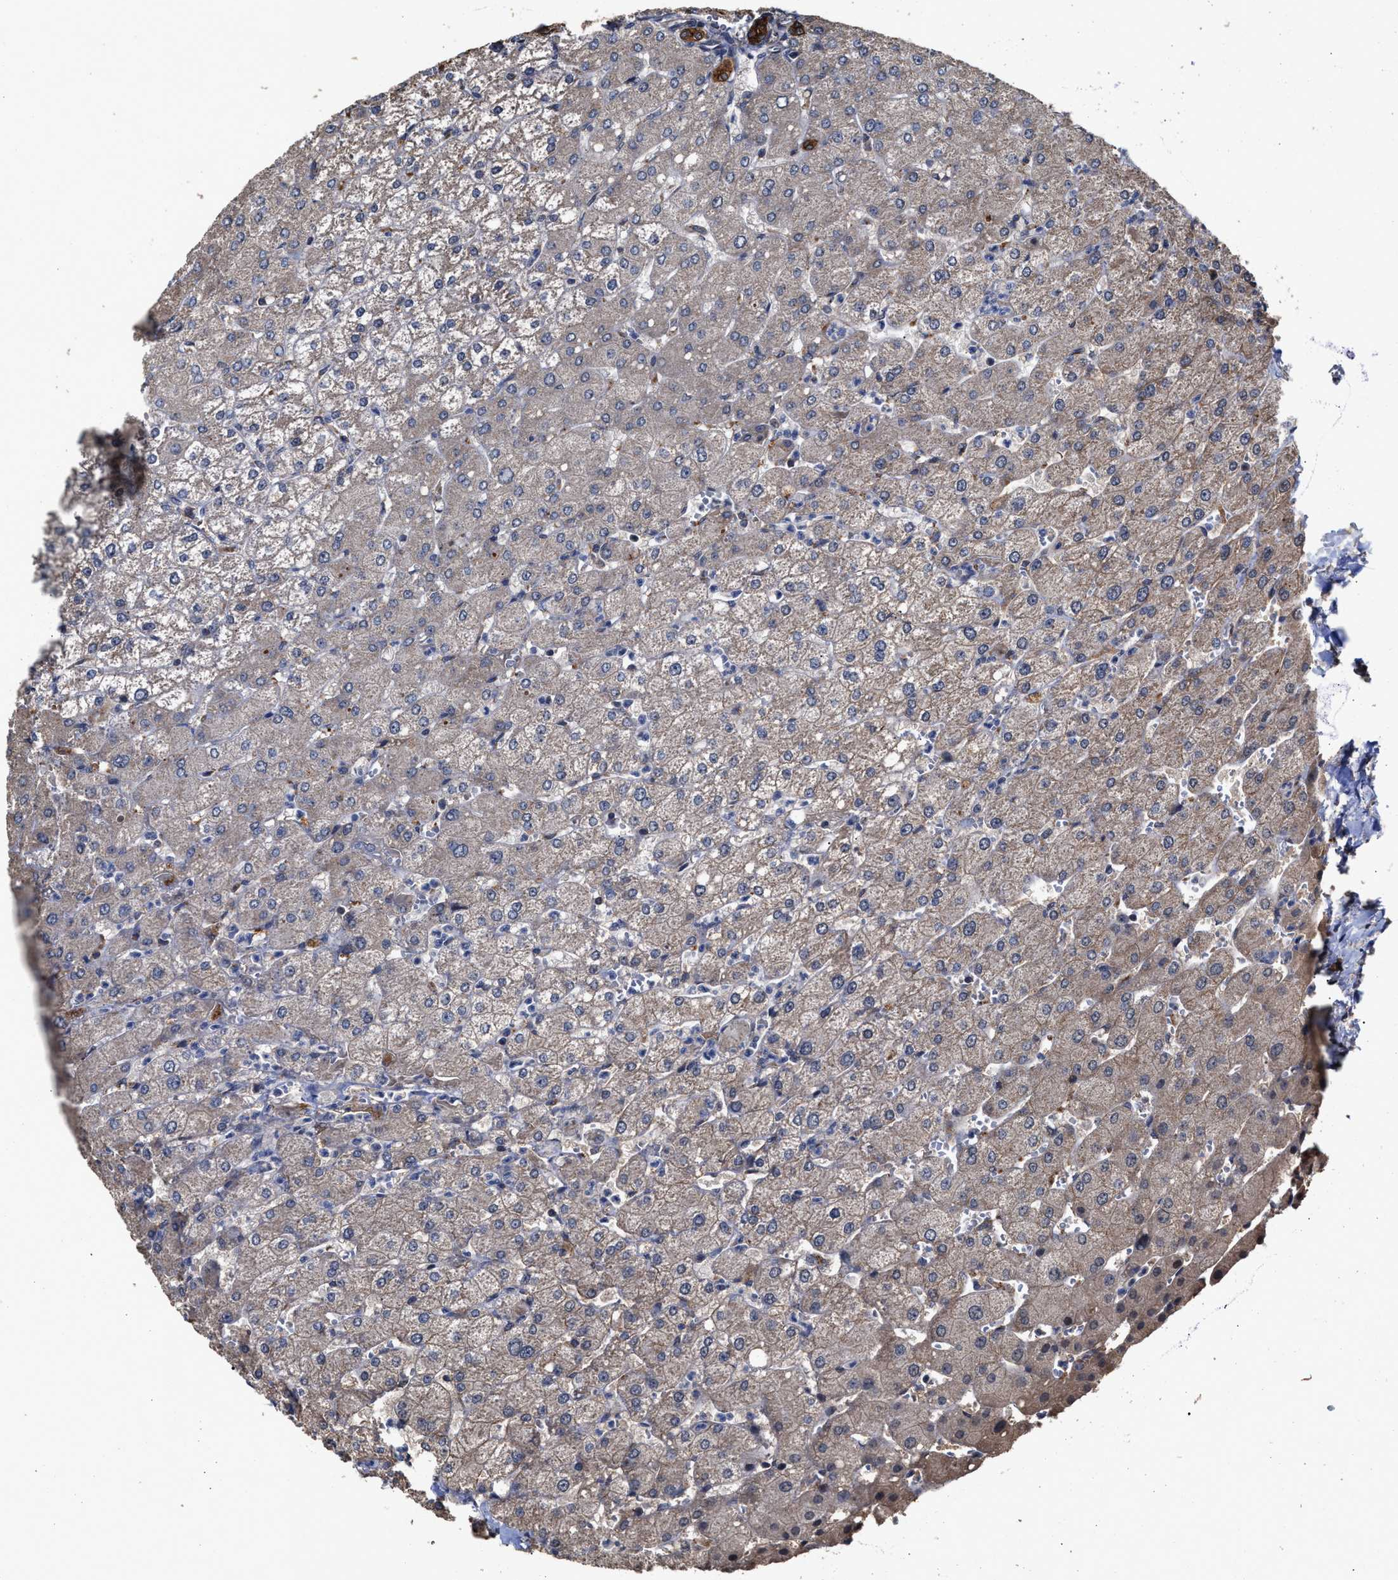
{"staining": {"intensity": "strong", "quantity": ">75%", "location": "cytoplasmic/membranous"}, "tissue": "liver", "cell_type": "Cholangiocytes", "image_type": "normal", "snomed": [{"axis": "morphology", "description": "Normal tissue, NOS"}, {"axis": "topography", "description": "Liver"}], "caption": "A high amount of strong cytoplasmic/membranous staining is appreciated in about >75% of cholangiocytes in normal liver. (Stains: DAB (3,3'-diaminobenzidine) in brown, nuclei in blue, Microscopy: brightfield microscopy at high magnification).", "gene": "ZNHIT6", "patient": {"sex": "male", "age": 55}}